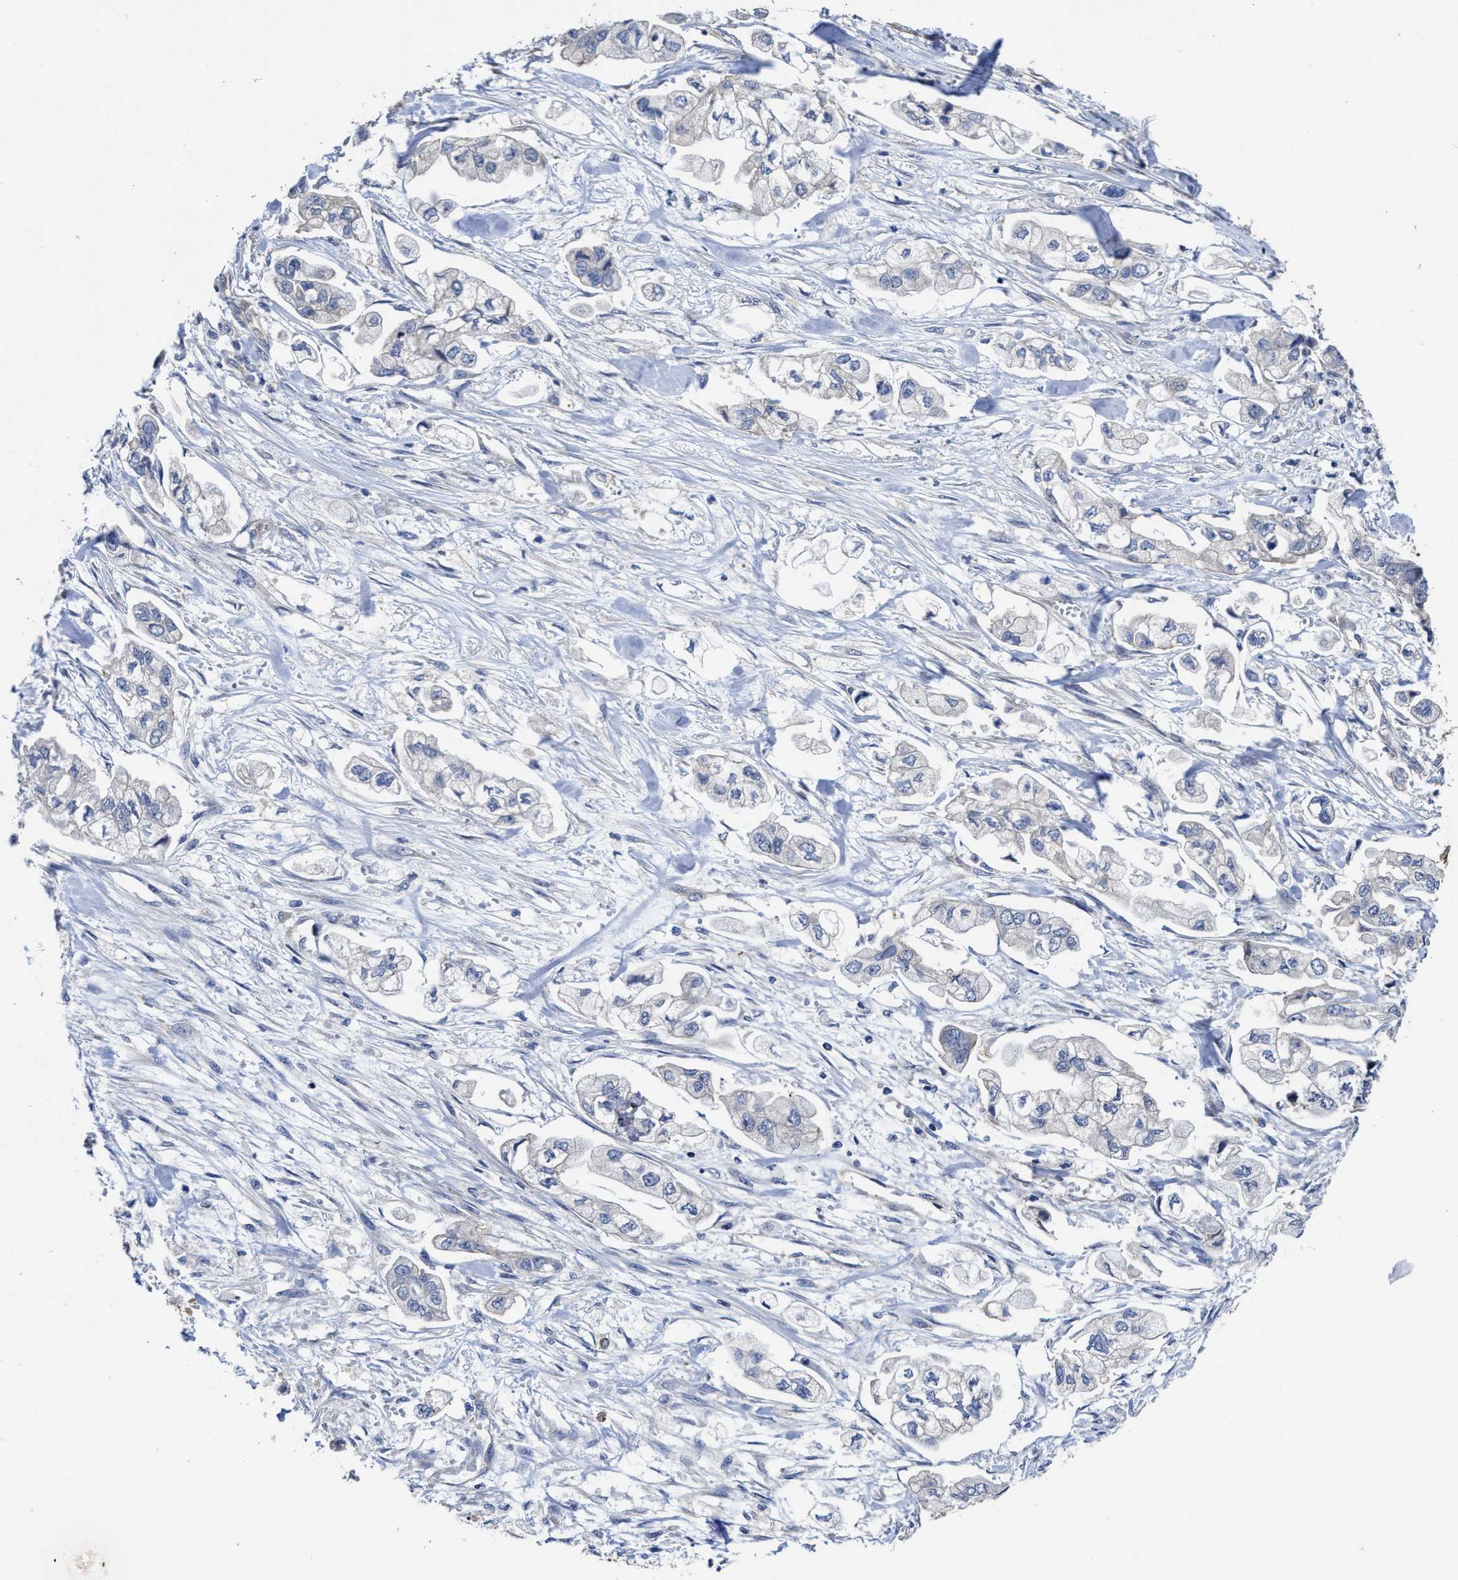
{"staining": {"intensity": "negative", "quantity": "none", "location": "none"}, "tissue": "stomach cancer", "cell_type": "Tumor cells", "image_type": "cancer", "snomed": [{"axis": "morphology", "description": "Normal tissue, NOS"}, {"axis": "morphology", "description": "Adenocarcinoma, NOS"}, {"axis": "topography", "description": "Stomach"}], "caption": "Immunohistochemical staining of stomach cancer (adenocarcinoma) displays no significant staining in tumor cells.", "gene": "TRAF6", "patient": {"sex": "male", "age": 62}}